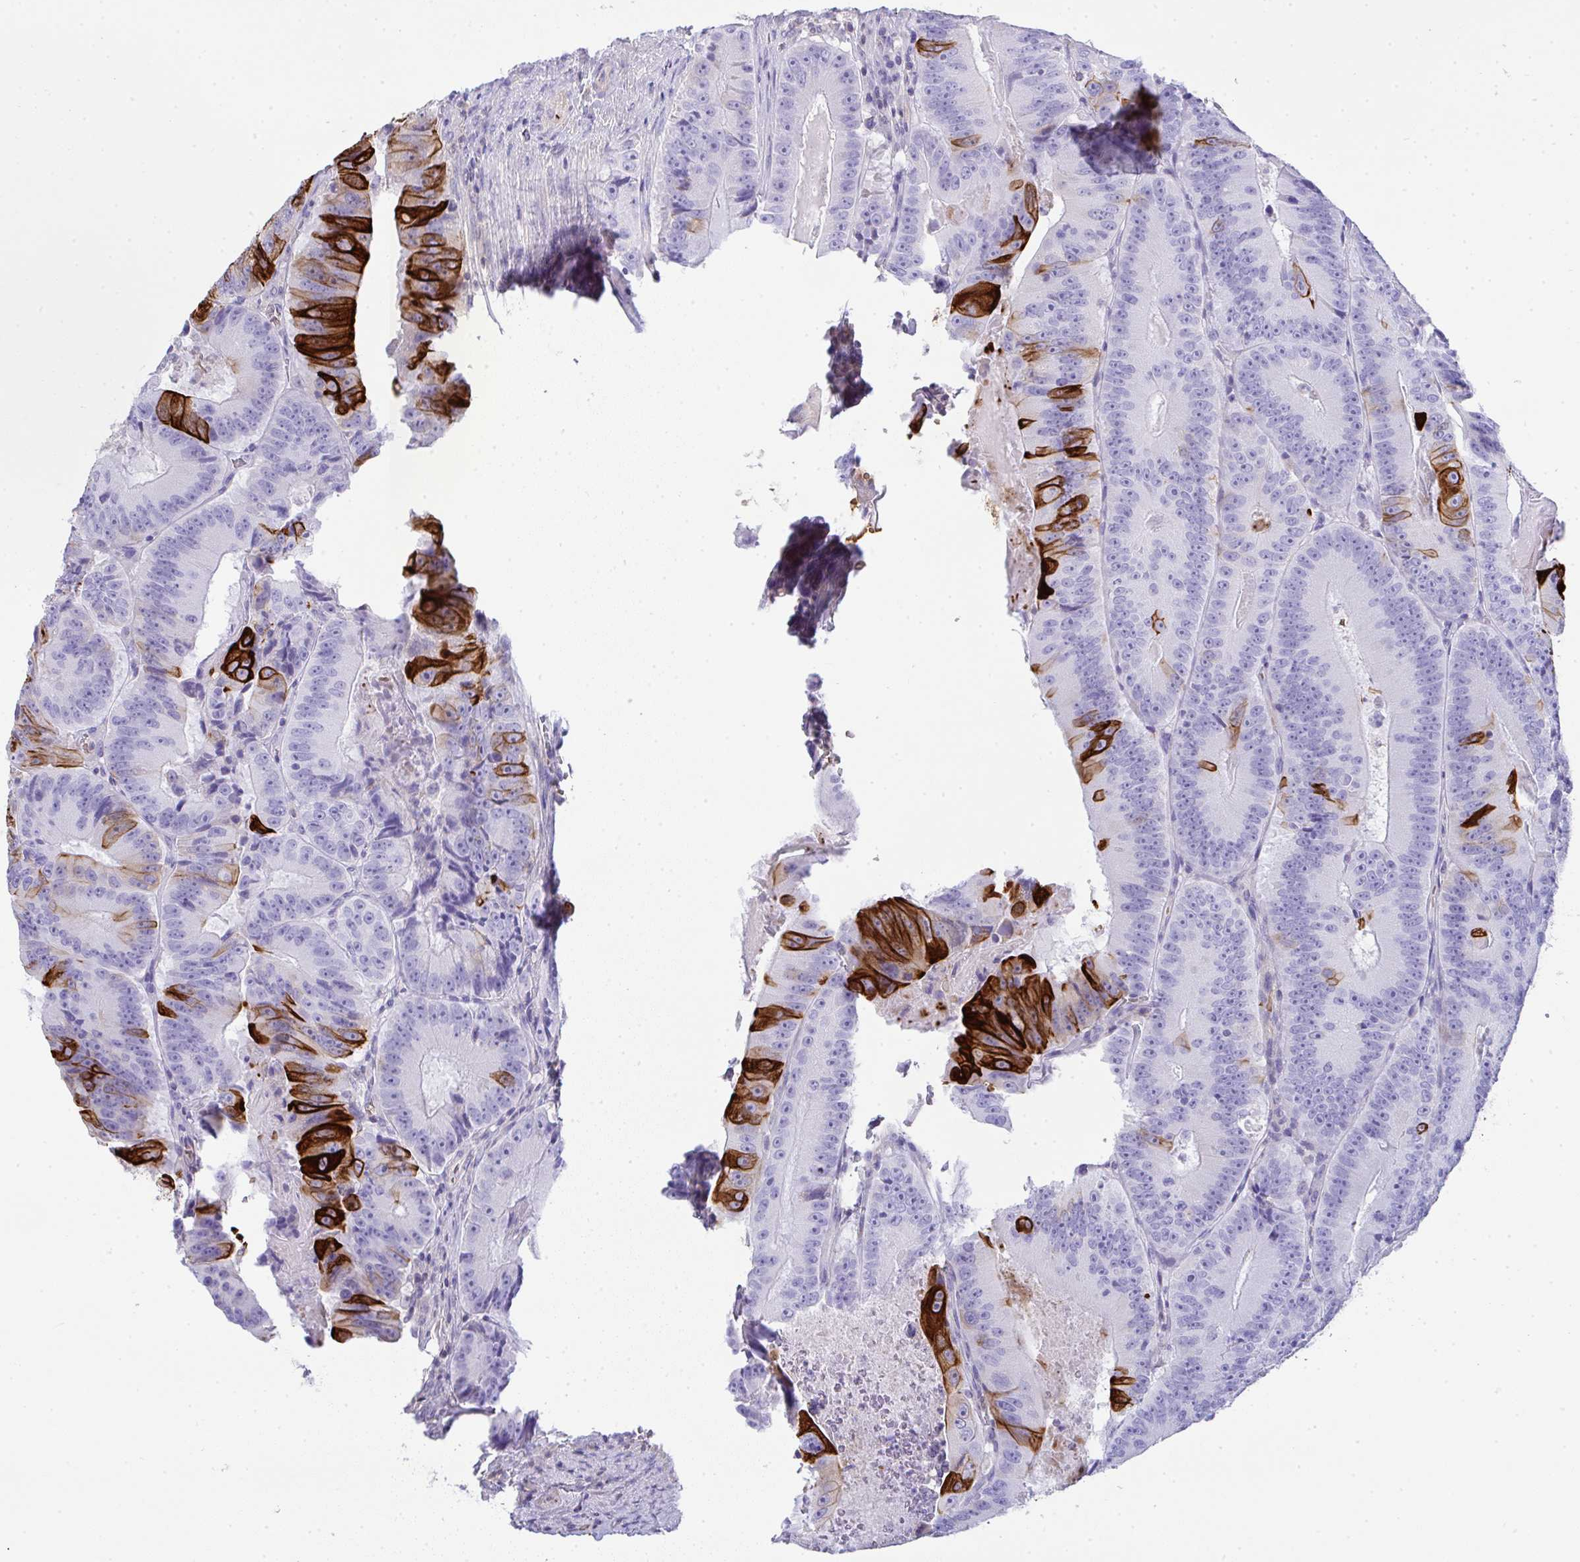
{"staining": {"intensity": "strong", "quantity": "<25%", "location": "cytoplasmic/membranous"}, "tissue": "colorectal cancer", "cell_type": "Tumor cells", "image_type": "cancer", "snomed": [{"axis": "morphology", "description": "Adenocarcinoma, NOS"}, {"axis": "topography", "description": "Colon"}], "caption": "Colorectal adenocarcinoma stained with immunohistochemistry exhibits strong cytoplasmic/membranous expression in approximately <25% of tumor cells.", "gene": "TNFAIP8", "patient": {"sex": "female", "age": 86}}